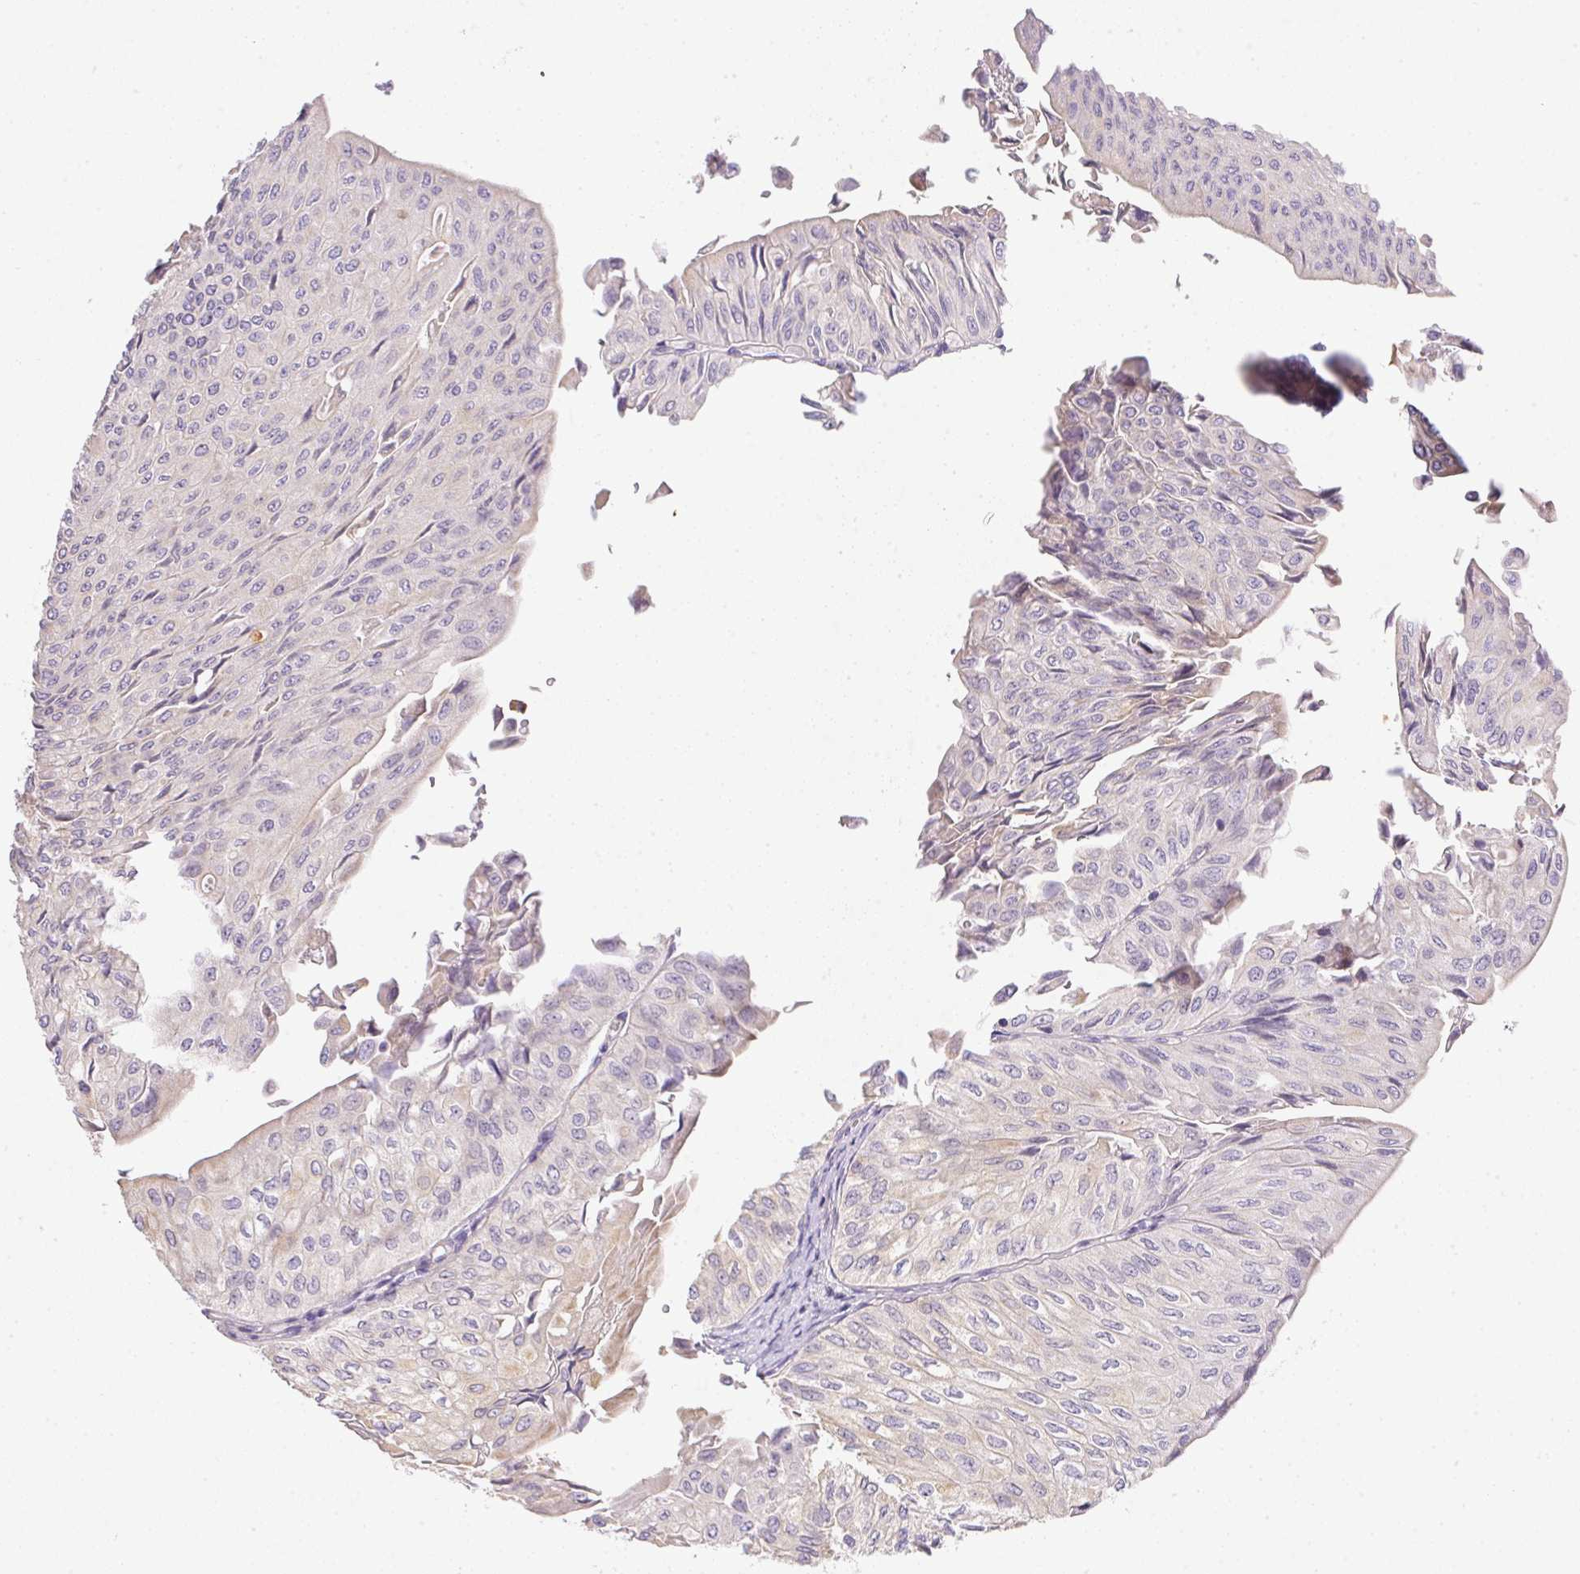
{"staining": {"intensity": "negative", "quantity": "none", "location": "none"}, "tissue": "urothelial cancer", "cell_type": "Tumor cells", "image_type": "cancer", "snomed": [{"axis": "morphology", "description": "Urothelial carcinoma, NOS"}, {"axis": "topography", "description": "Urinary bladder"}], "caption": "This is an immunohistochemistry (IHC) image of transitional cell carcinoma. There is no staining in tumor cells.", "gene": "SLC17A7", "patient": {"sex": "male", "age": 62}}